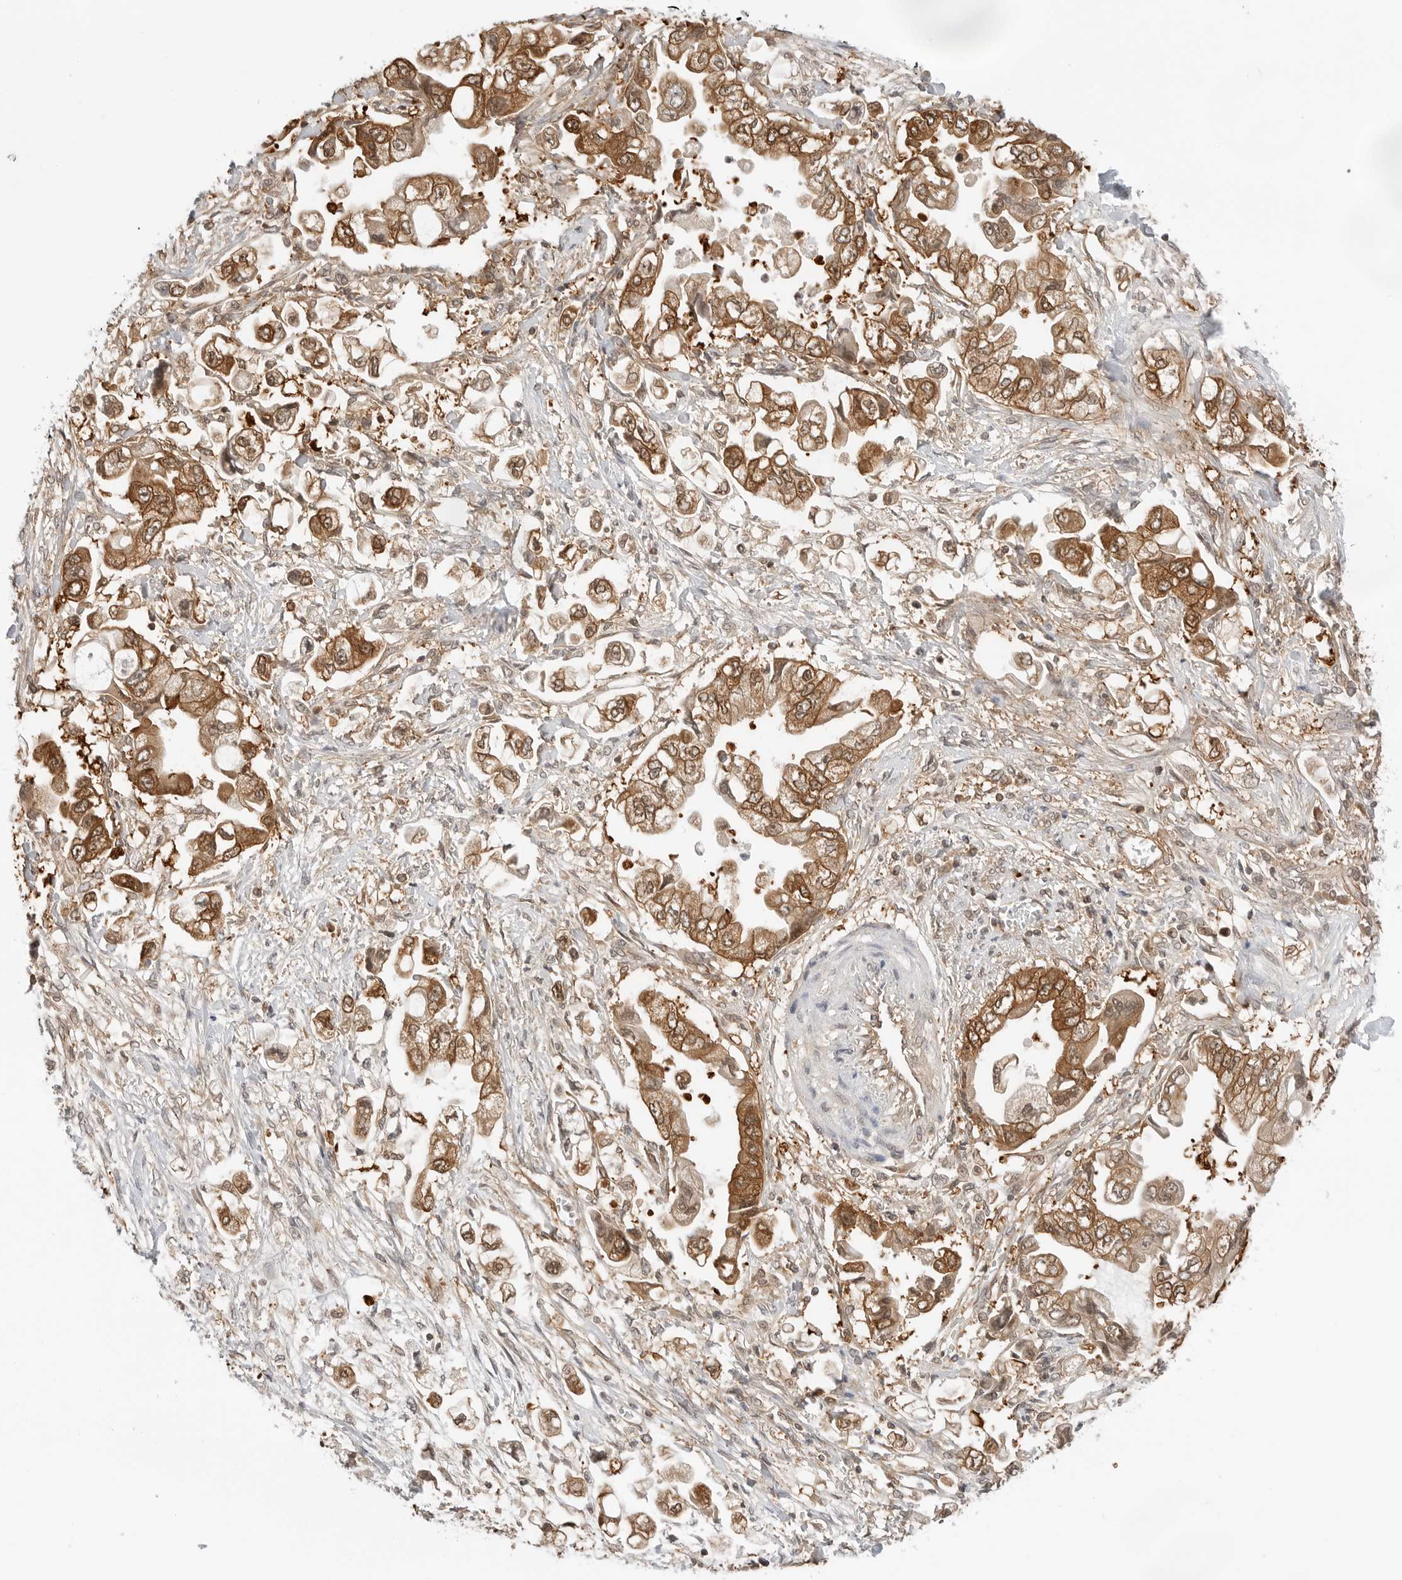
{"staining": {"intensity": "moderate", "quantity": ">75%", "location": "cytoplasmic/membranous,nuclear"}, "tissue": "stomach cancer", "cell_type": "Tumor cells", "image_type": "cancer", "snomed": [{"axis": "morphology", "description": "Adenocarcinoma, NOS"}, {"axis": "topography", "description": "Stomach"}], "caption": "Adenocarcinoma (stomach) was stained to show a protein in brown. There is medium levels of moderate cytoplasmic/membranous and nuclear expression in about >75% of tumor cells.", "gene": "NUDC", "patient": {"sex": "male", "age": 62}}